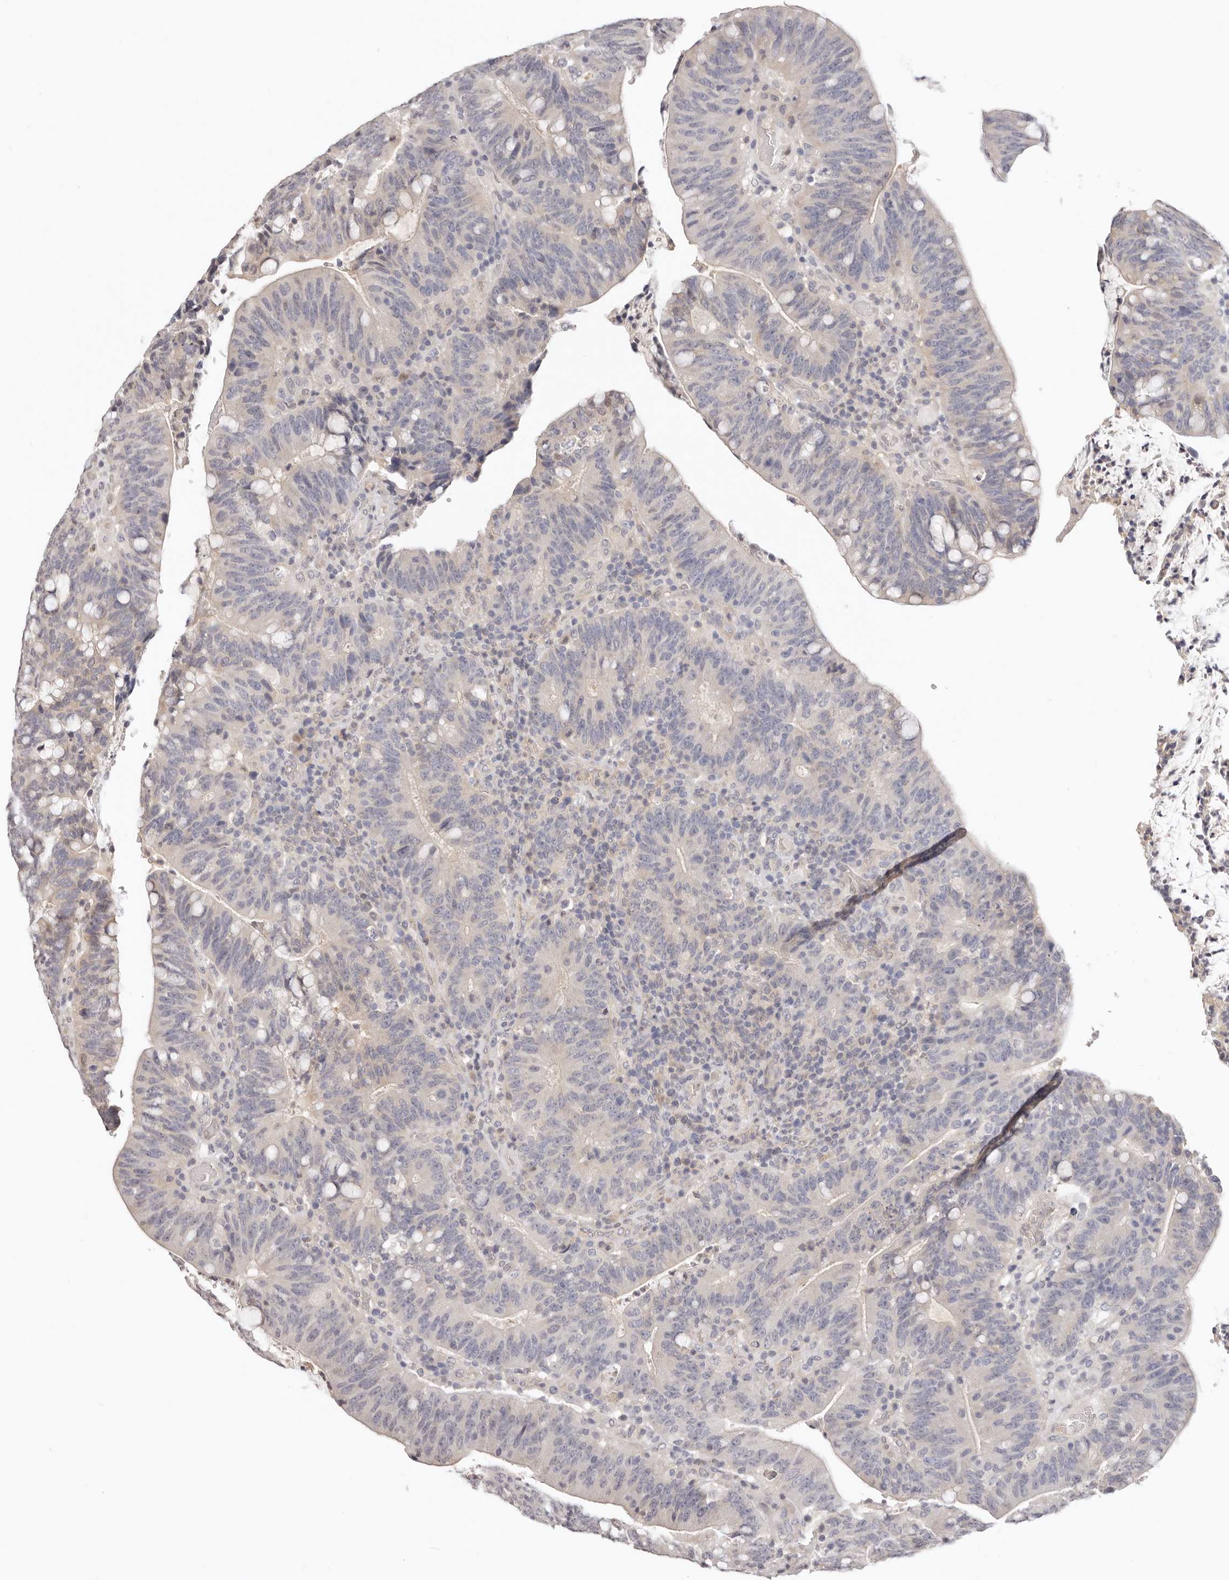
{"staining": {"intensity": "negative", "quantity": "none", "location": "none"}, "tissue": "colorectal cancer", "cell_type": "Tumor cells", "image_type": "cancer", "snomed": [{"axis": "morphology", "description": "Adenocarcinoma, NOS"}, {"axis": "topography", "description": "Colon"}], "caption": "Human colorectal cancer (adenocarcinoma) stained for a protein using immunohistochemistry (IHC) exhibits no expression in tumor cells.", "gene": "GGPS1", "patient": {"sex": "female", "age": 66}}